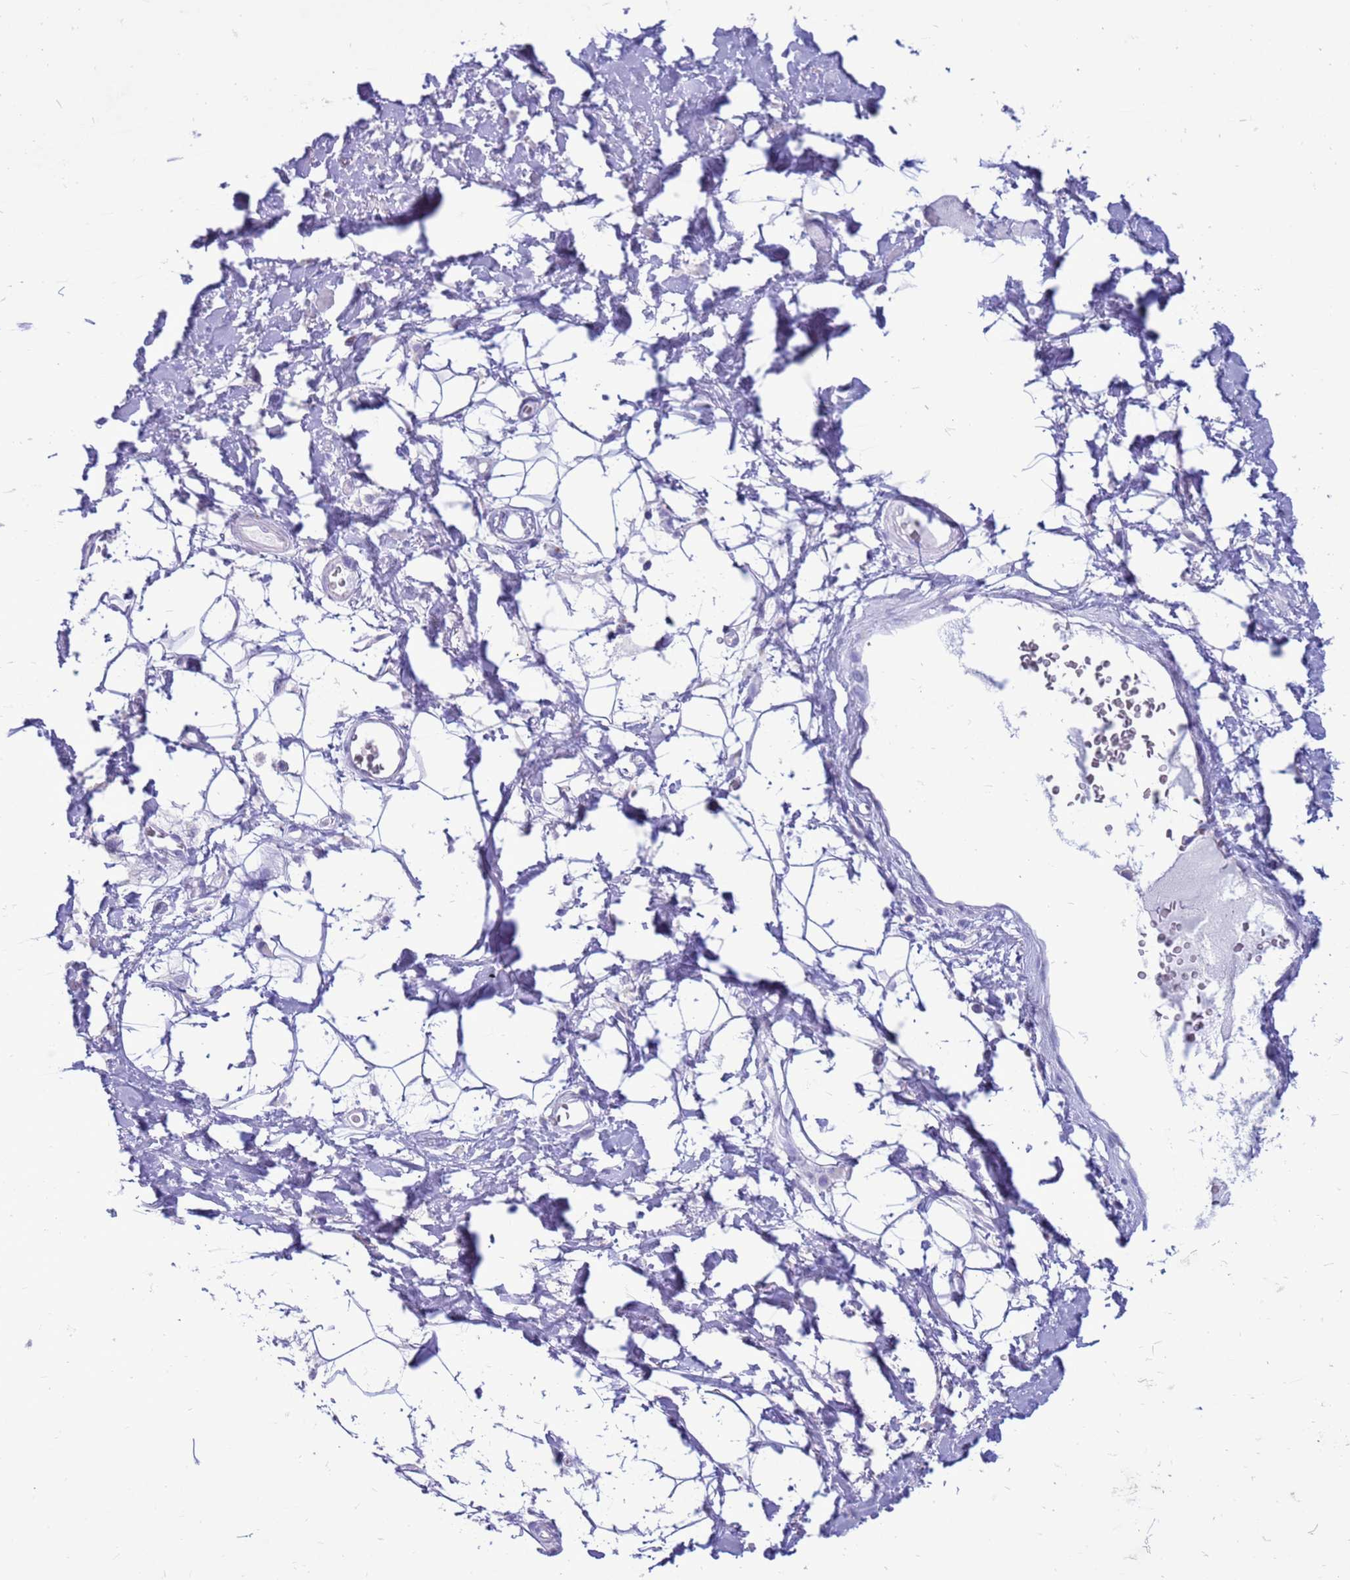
{"staining": {"intensity": "negative", "quantity": "none", "location": "none"}, "tissue": "adipose tissue", "cell_type": "Adipocytes", "image_type": "normal", "snomed": [{"axis": "morphology", "description": "Normal tissue, NOS"}, {"axis": "morphology", "description": "Adenocarcinoma, NOS"}, {"axis": "topography", "description": "Rectum"}, {"axis": "topography", "description": "Vagina"}, {"axis": "topography", "description": "Peripheral nerve tissue"}], "caption": "This histopathology image is of normal adipose tissue stained with immunohistochemistry to label a protein in brown with the nuclei are counter-stained blue. There is no expression in adipocytes.", "gene": "PDE10A", "patient": {"sex": "female", "age": 71}}